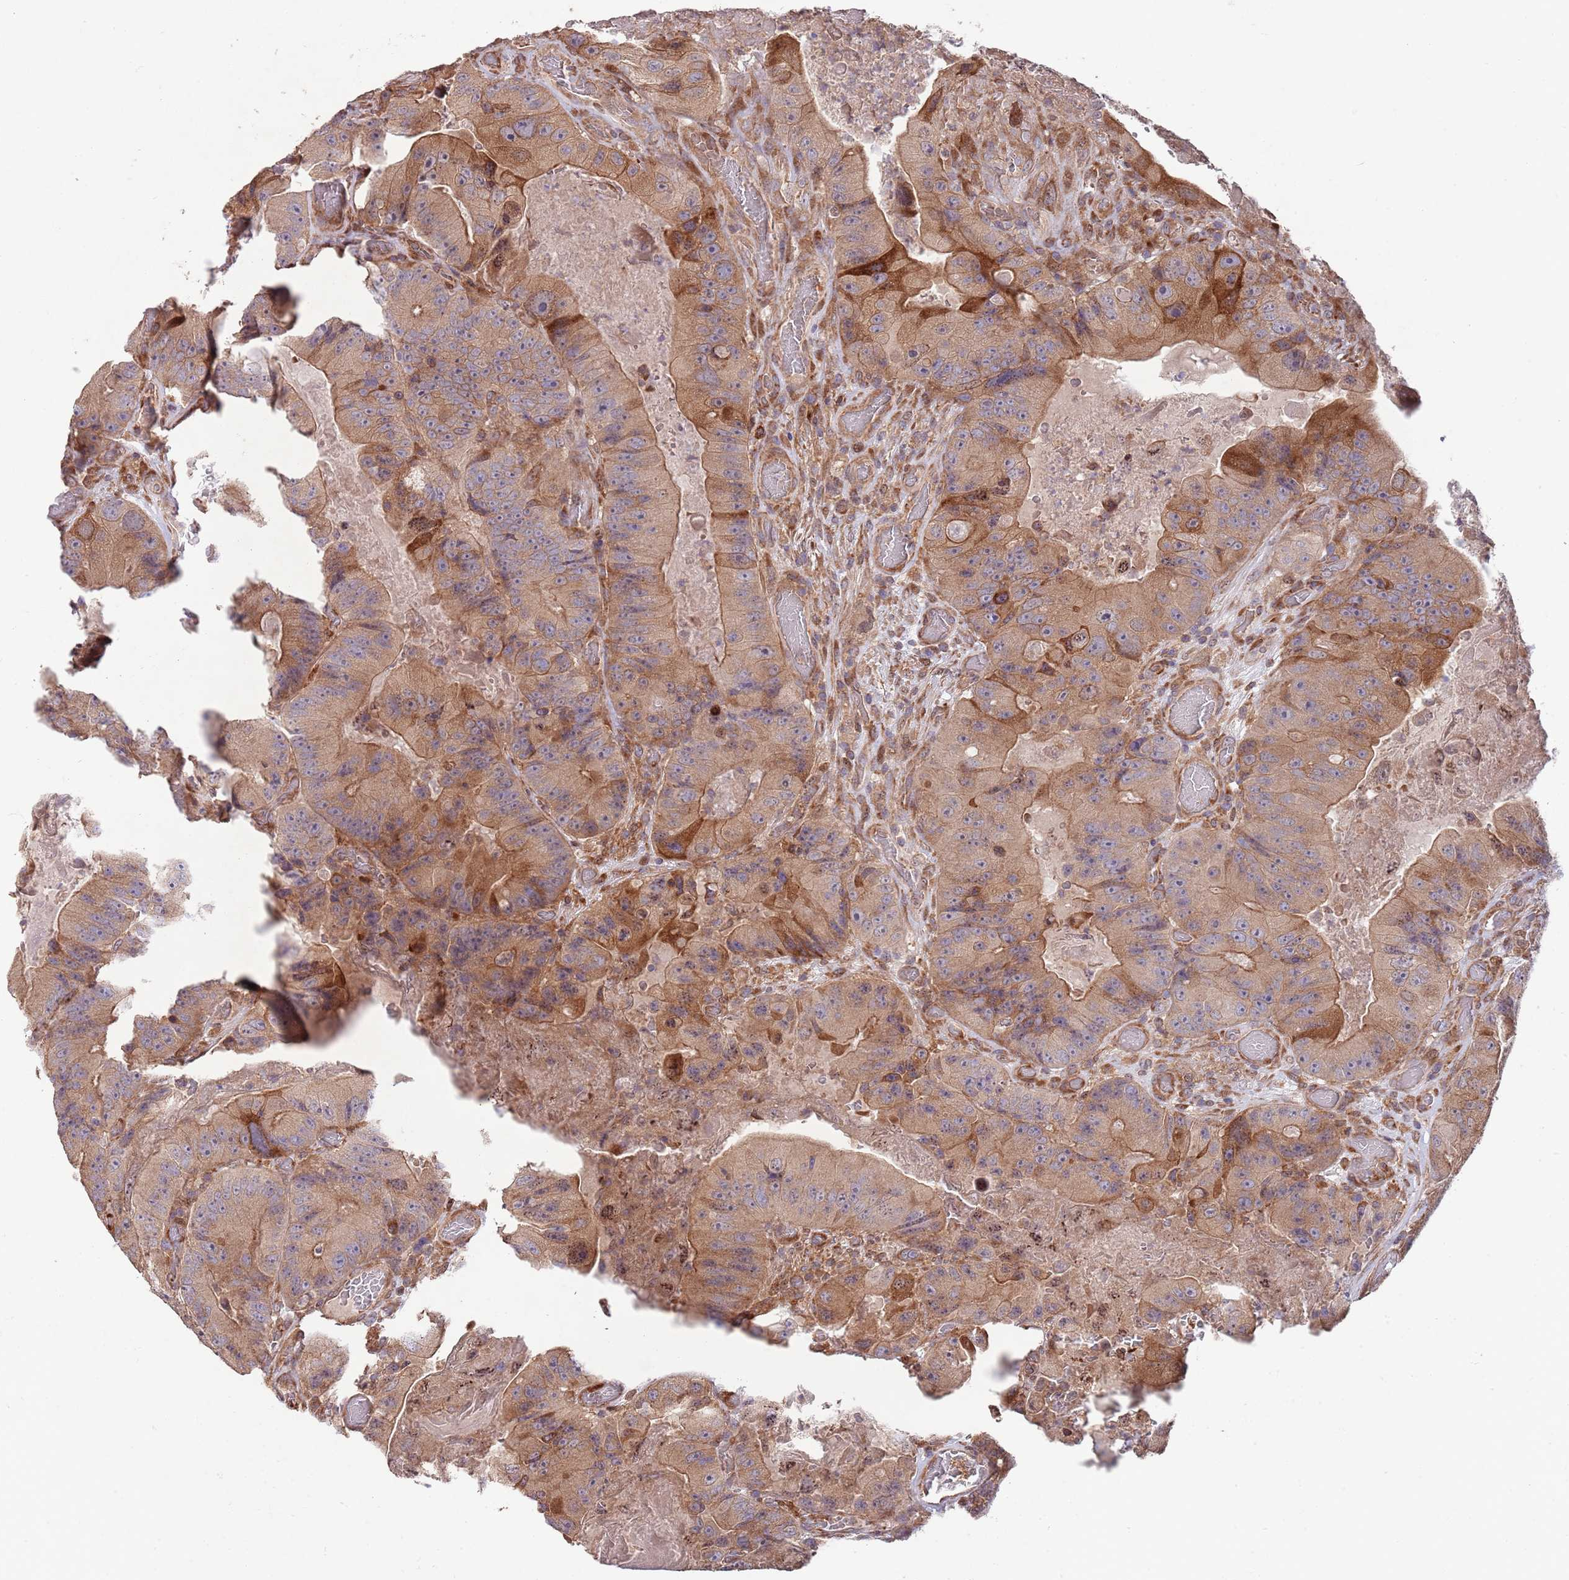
{"staining": {"intensity": "moderate", "quantity": ">75%", "location": "cytoplasmic/membranous"}, "tissue": "colorectal cancer", "cell_type": "Tumor cells", "image_type": "cancer", "snomed": [{"axis": "morphology", "description": "Adenocarcinoma, NOS"}, {"axis": "topography", "description": "Colon"}], "caption": "A medium amount of moderate cytoplasmic/membranous staining is seen in about >75% of tumor cells in adenocarcinoma (colorectal) tissue. (IHC, brightfield microscopy, high magnification).", "gene": "RNF19B", "patient": {"sex": "female", "age": 86}}